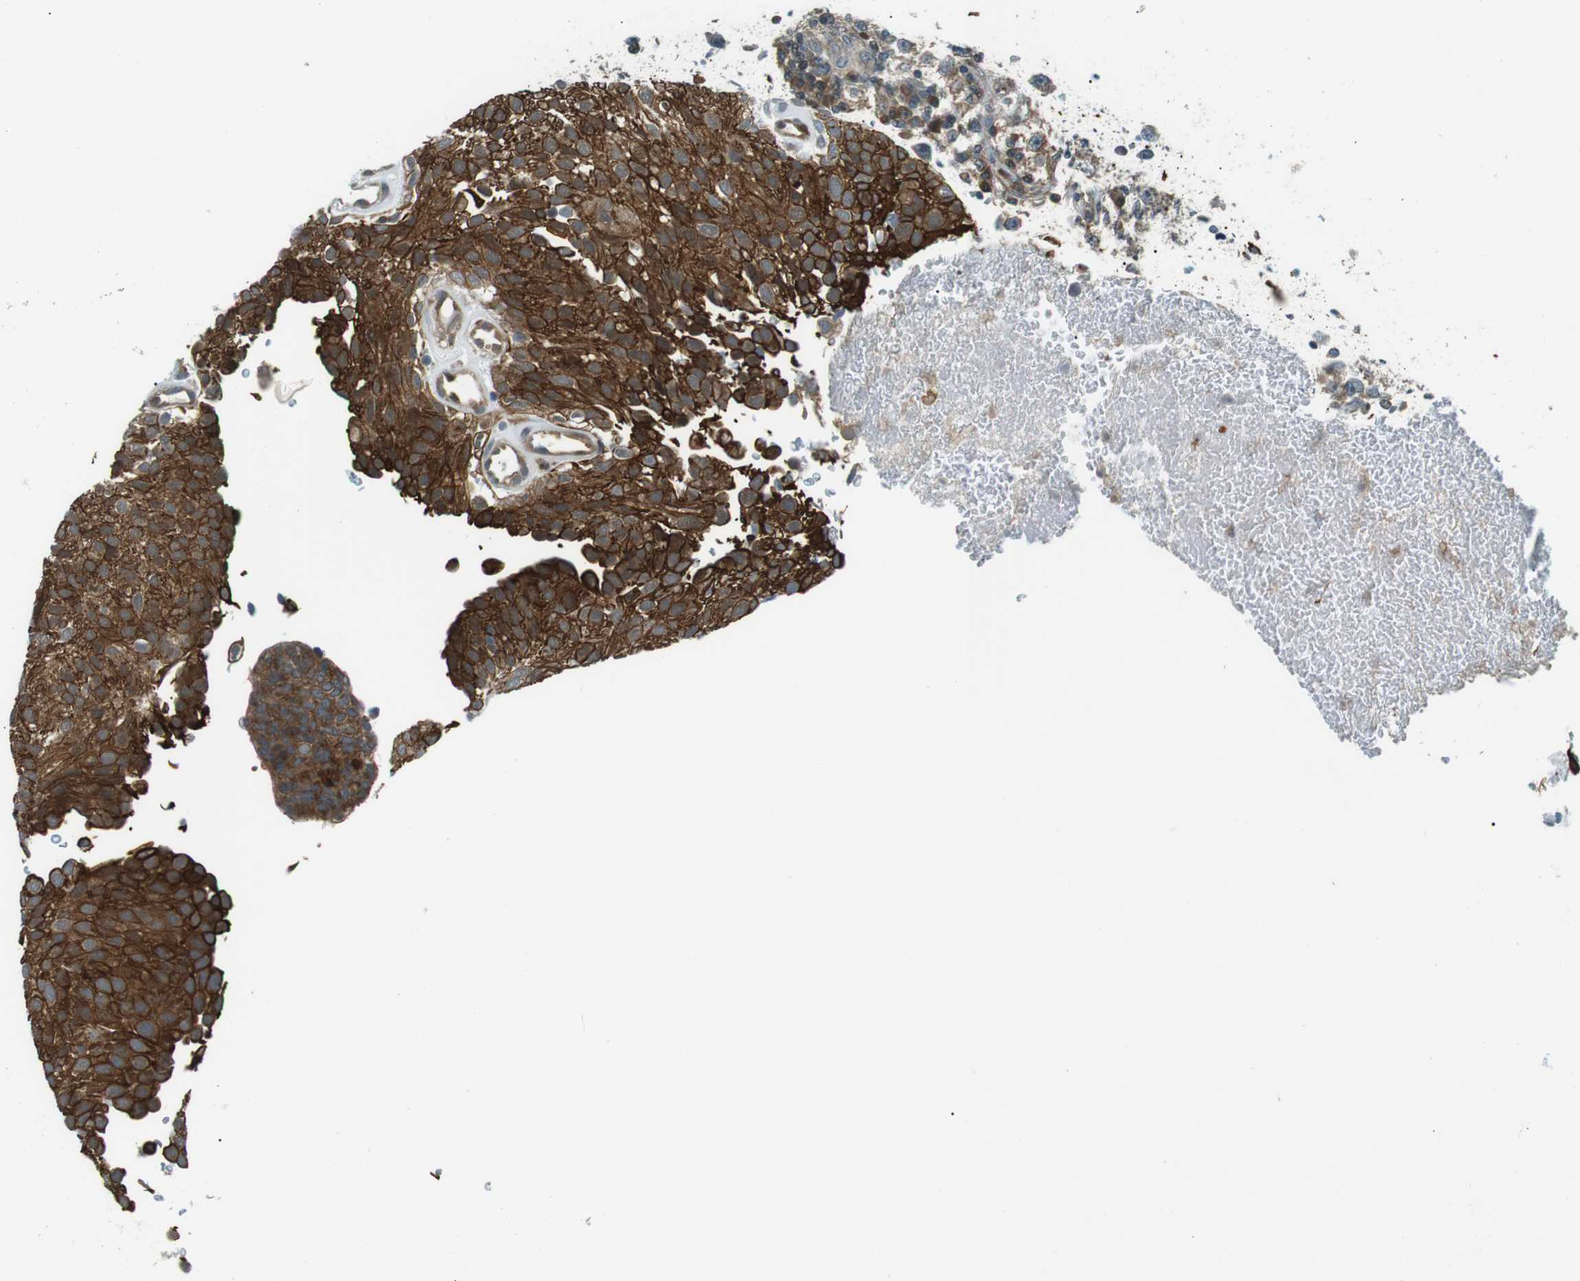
{"staining": {"intensity": "strong", "quantity": ">75%", "location": "cytoplasmic/membranous"}, "tissue": "urothelial cancer", "cell_type": "Tumor cells", "image_type": "cancer", "snomed": [{"axis": "morphology", "description": "Urothelial carcinoma, Low grade"}, {"axis": "topography", "description": "Urinary bladder"}], "caption": "This micrograph displays immunohistochemistry (IHC) staining of human urothelial carcinoma (low-grade), with high strong cytoplasmic/membranous positivity in about >75% of tumor cells.", "gene": "TMEM74", "patient": {"sex": "male", "age": 78}}